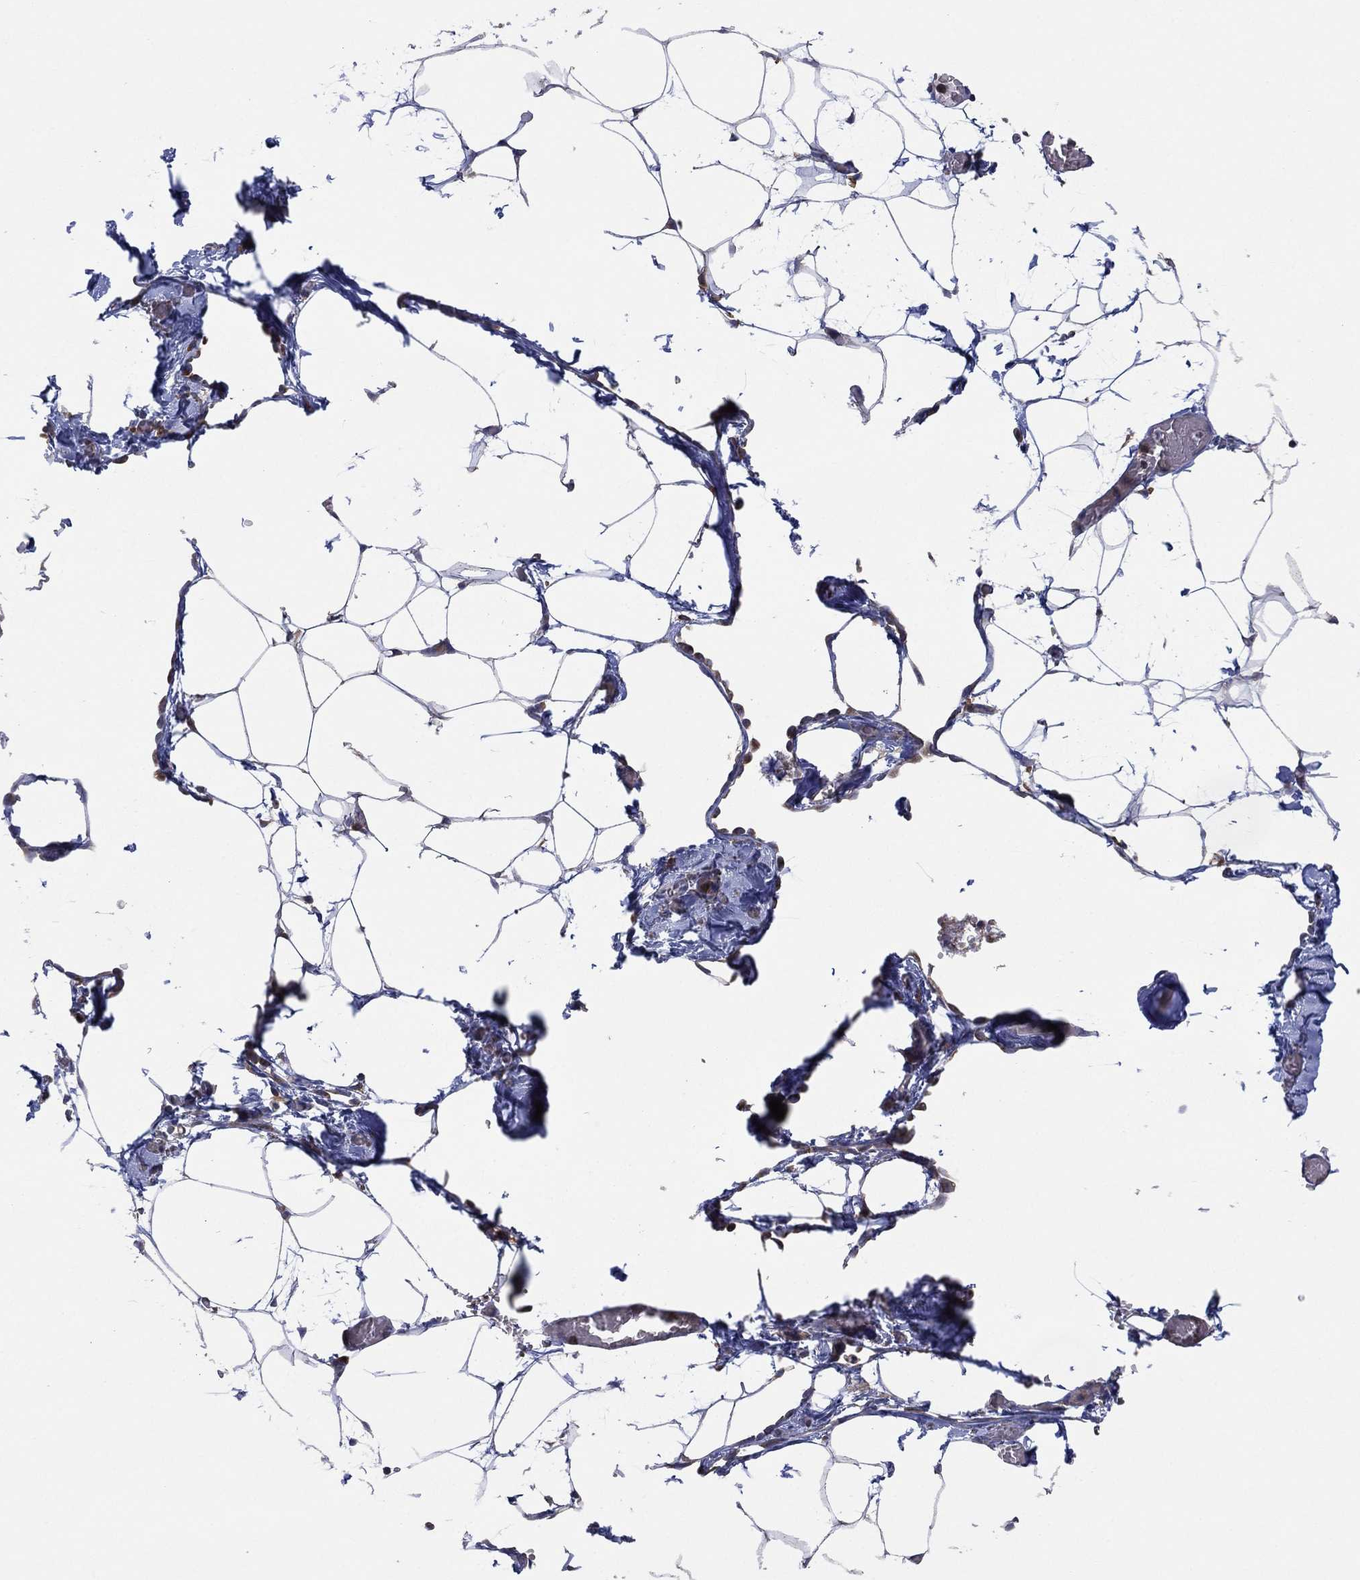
{"staining": {"intensity": "negative", "quantity": "none", "location": "none"}, "tissue": "adipose tissue", "cell_type": "Adipocytes", "image_type": "normal", "snomed": [{"axis": "morphology", "description": "Normal tissue, NOS"}, {"axis": "topography", "description": "Adipose tissue"}], "caption": "An image of adipose tissue stained for a protein exhibits no brown staining in adipocytes. (IHC, brightfield microscopy, high magnification).", "gene": "LIMD1", "patient": {"sex": "male", "age": 57}}